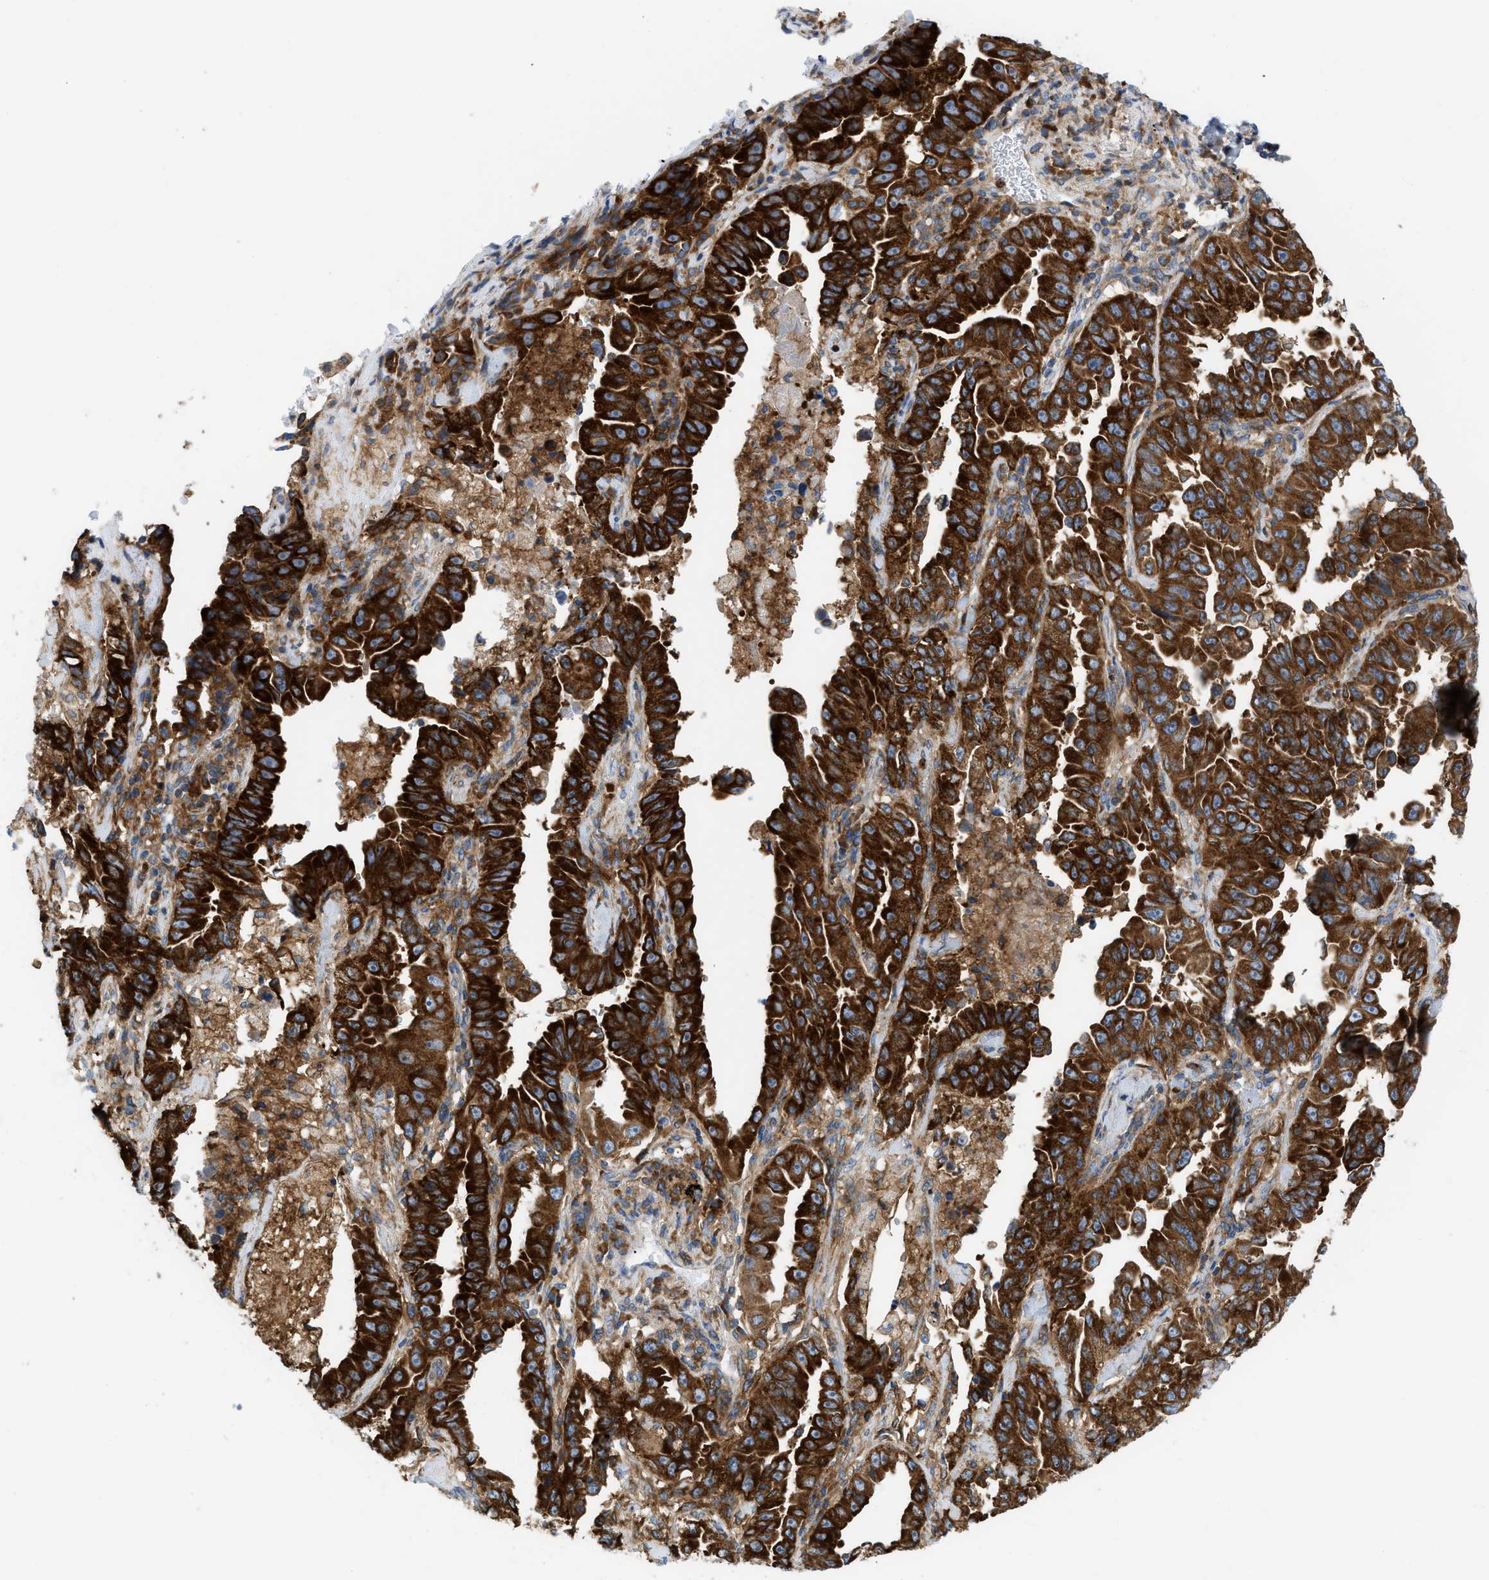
{"staining": {"intensity": "strong", "quantity": ">75%", "location": "cytoplasmic/membranous"}, "tissue": "lung cancer", "cell_type": "Tumor cells", "image_type": "cancer", "snomed": [{"axis": "morphology", "description": "Adenocarcinoma, NOS"}, {"axis": "topography", "description": "Lung"}], "caption": "Tumor cells demonstrate strong cytoplasmic/membranous positivity in approximately >75% of cells in lung adenocarcinoma. (IHC, brightfield microscopy, high magnification).", "gene": "GPAT4", "patient": {"sex": "female", "age": 51}}